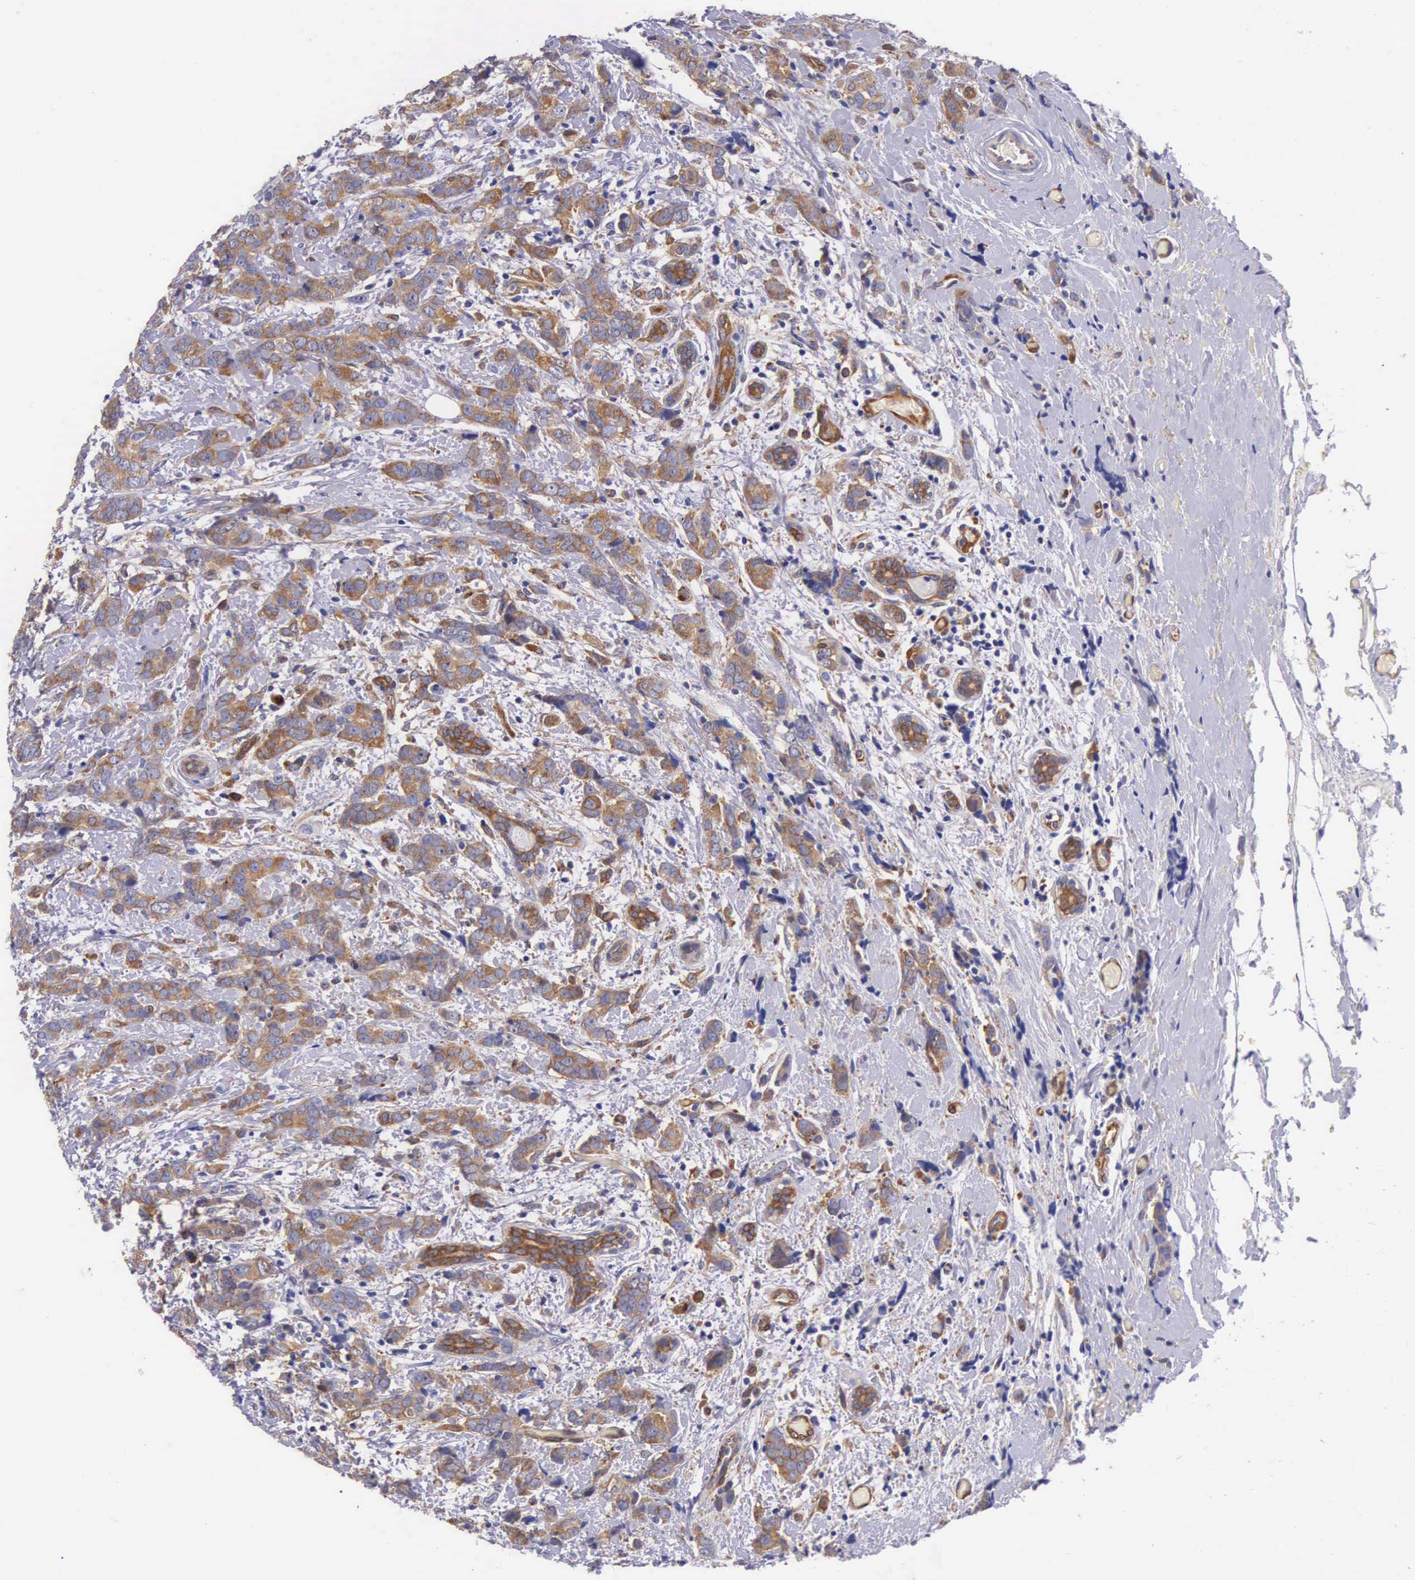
{"staining": {"intensity": "moderate", "quantity": ">75%", "location": "cytoplasmic/membranous"}, "tissue": "breast cancer", "cell_type": "Tumor cells", "image_type": "cancer", "snomed": [{"axis": "morphology", "description": "Duct carcinoma"}, {"axis": "topography", "description": "Breast"}], "caption": "Immunohistochemical staining of human breast infiltrating ductal carcinoma reveals medium levels of moderate cytoplasmic/membranous expression in about >75% of tumor cells.", "gene": "BCAR1", "patient": {"sex": "female", "age": 53}}